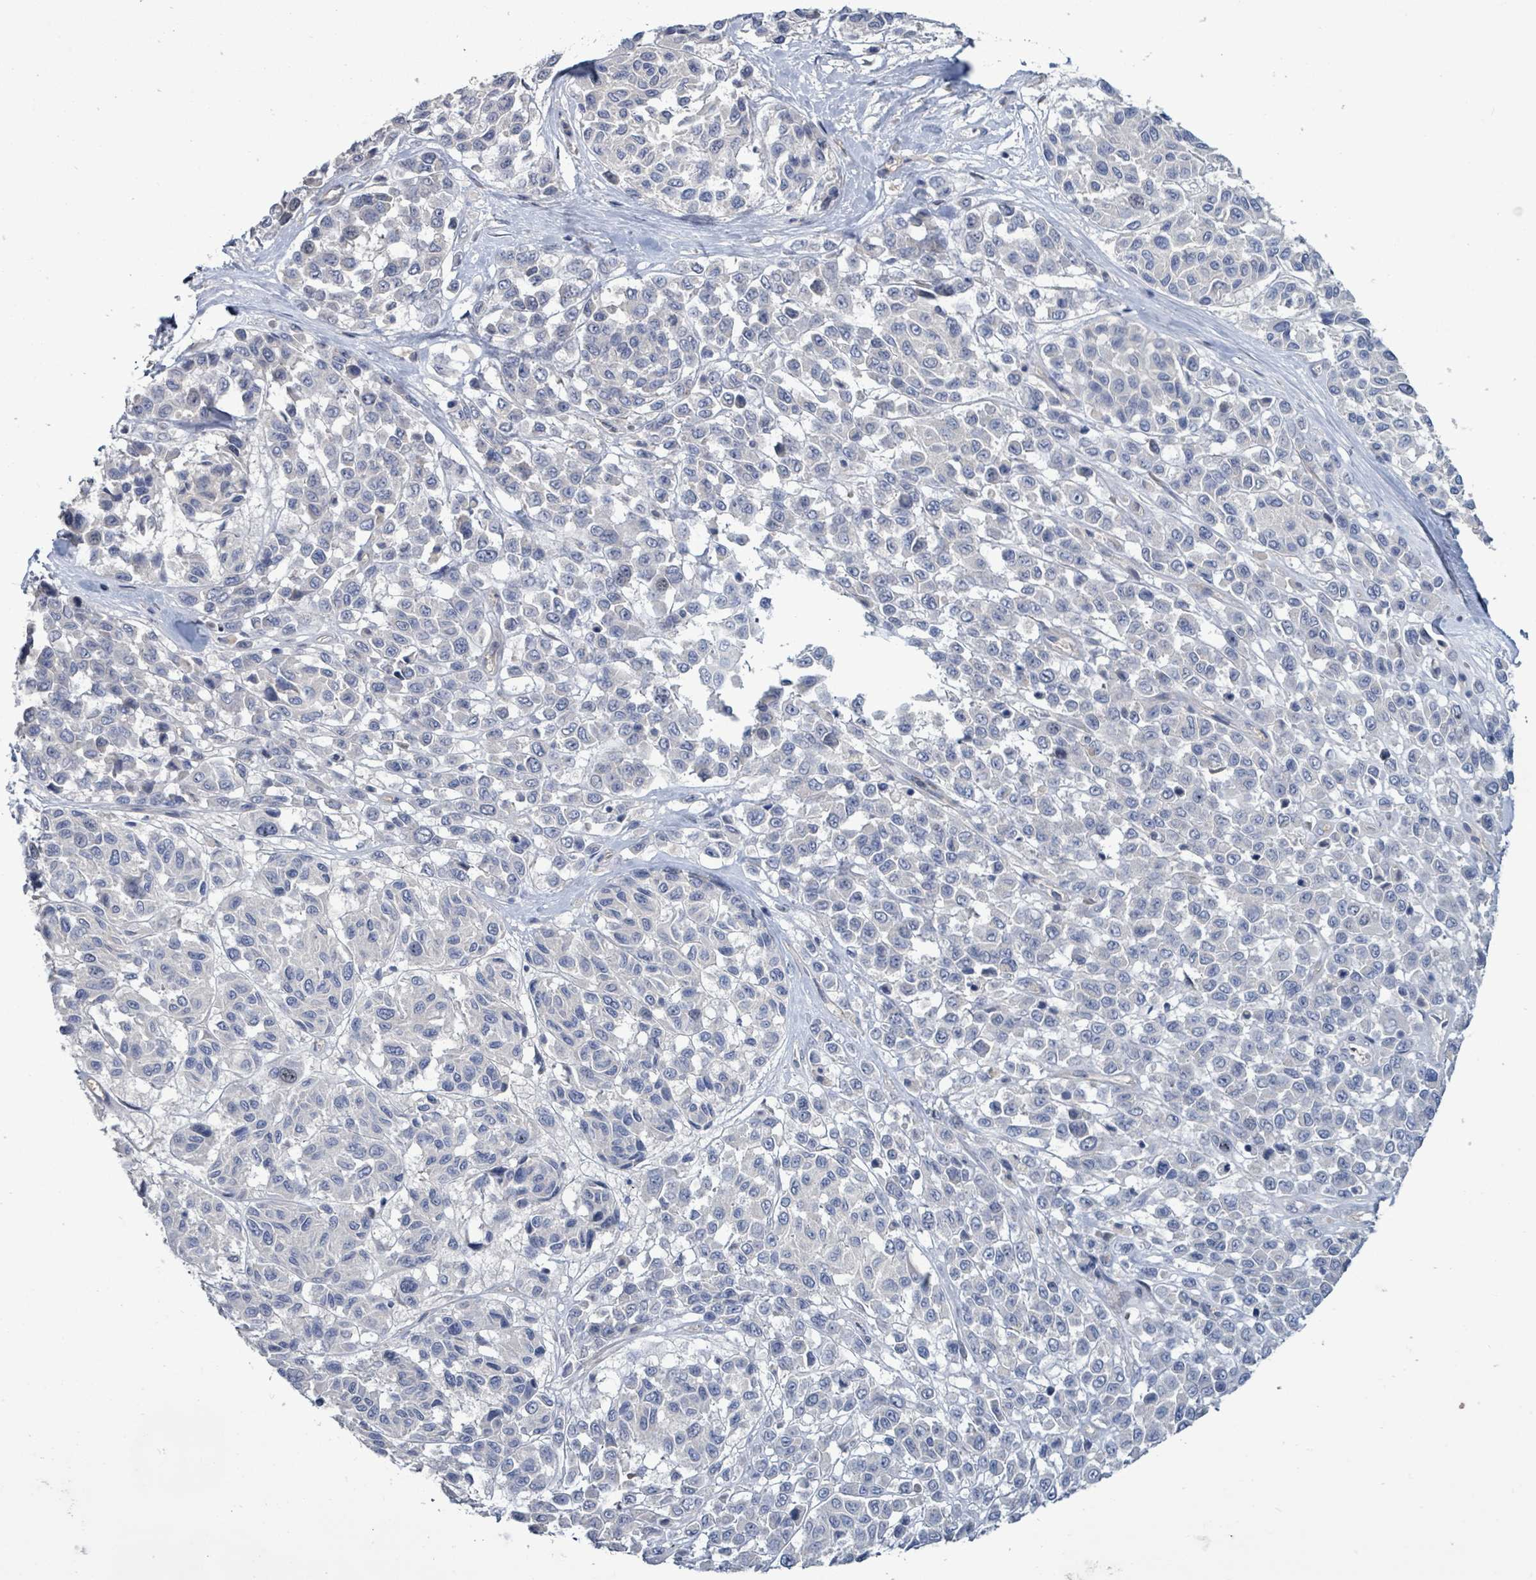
{"staining": {"intensity": "negative", "quantity": "none", "location": "none"}, "tissue": "melanoma", "cell_type": "Tumor cells", "image_type": "cancer", "snomed": [{"axis": "morphology", "description": "Malignant melanoma, NOS"}, {"axis": "topography", "description": "Skin"}], "caption": "Histopathology image shows no protein expression in tumor cells of malignant melanoma tissue. Nuclei are stained in blue.", "gene": "KRAS", "patient": {"sex": "female", "age": 66}}